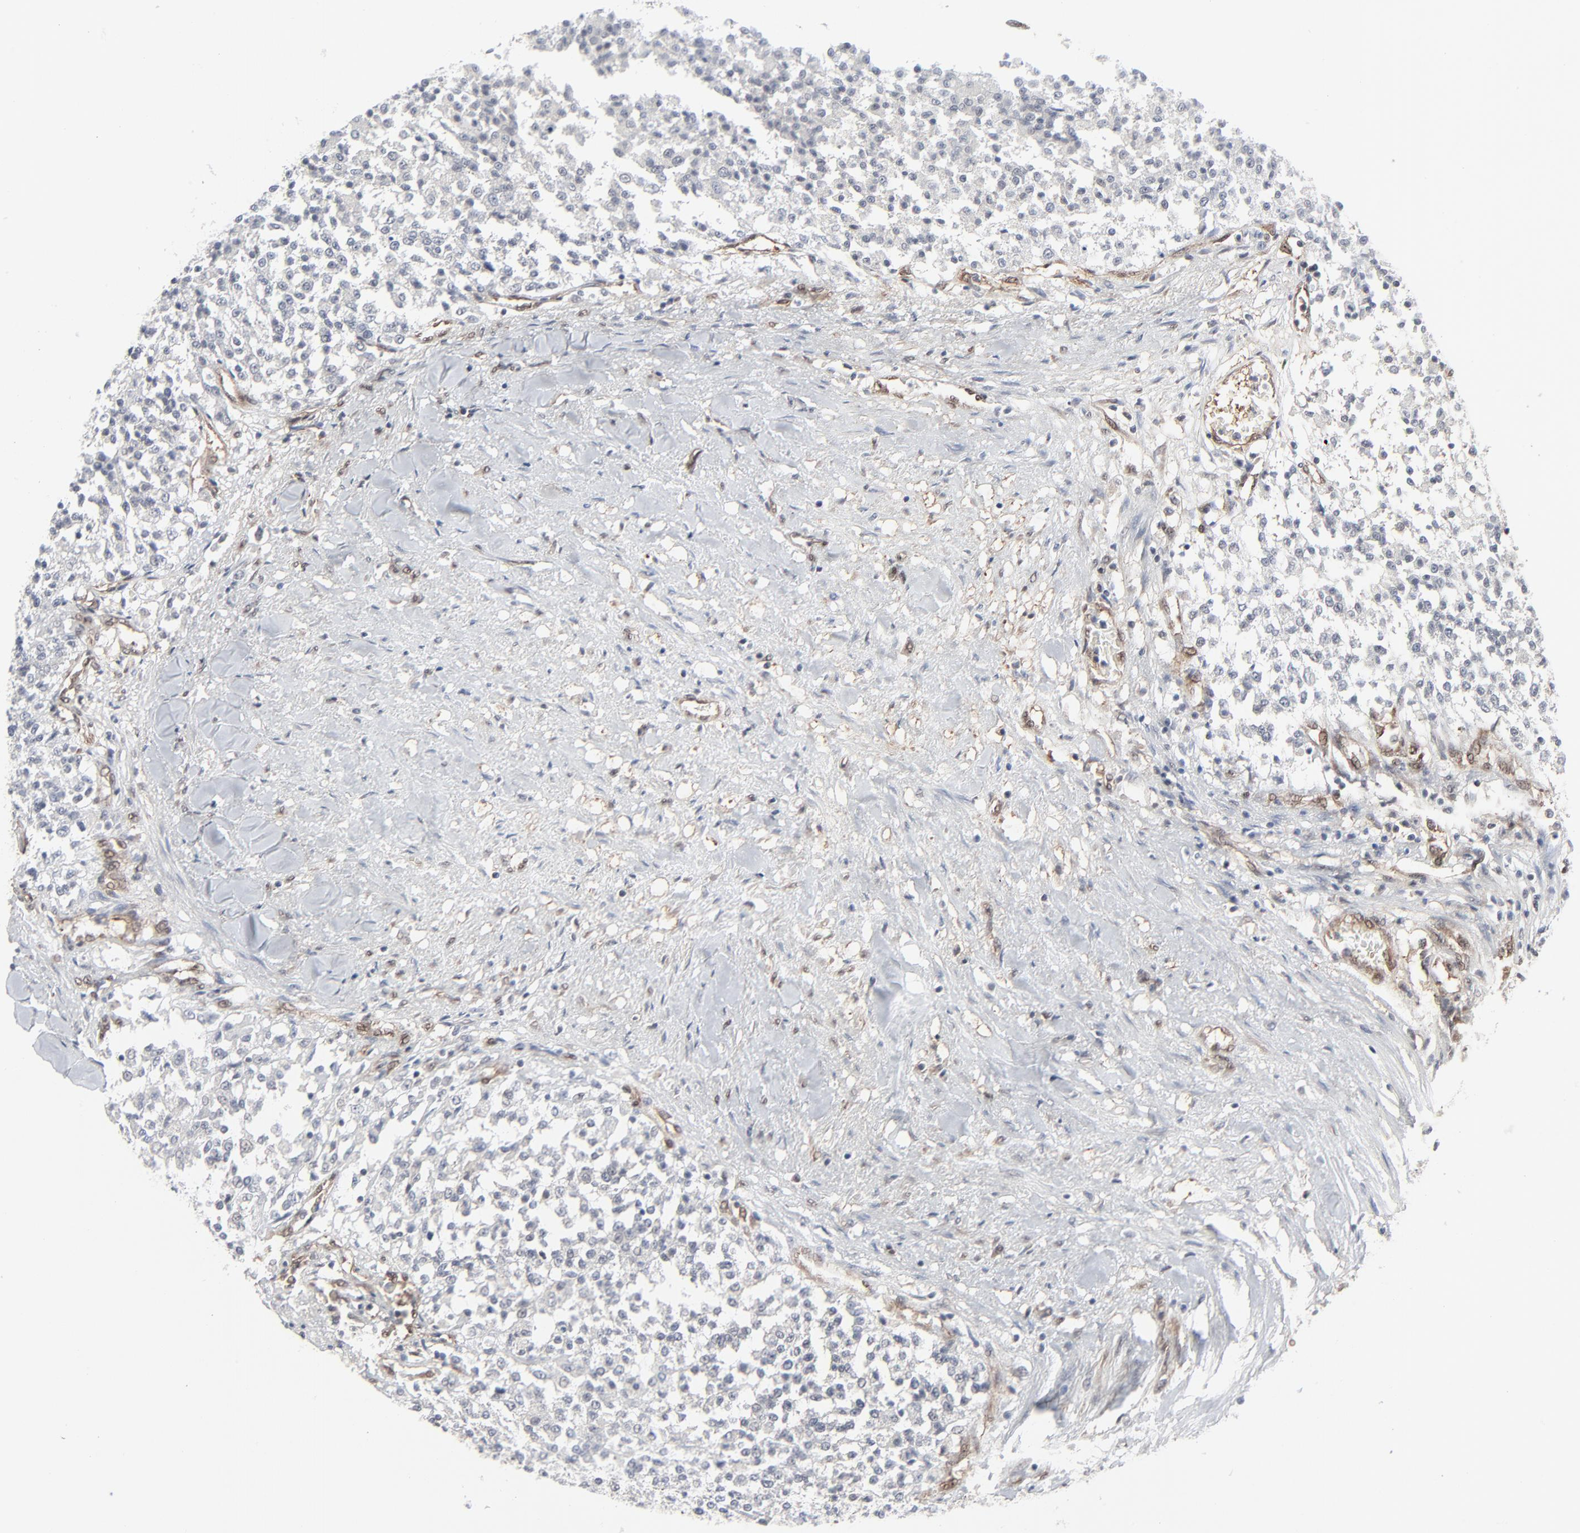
{"staining": {"intensity": "negative", "quantity": "none", "location": "none"}, "tissue": "testis cancer", "cell_type": "Tumor cells", "image_type": "cancer", "snomed": [{"axis": "morphology", "description": "Seminoma, NOS"}, {"axis": "topography", "description": "Testis"}], "caption": "The image displays no significant staining in tumor cells of testis cancer (seminoma).", "gene": "AKT1", "patient": {"sex": "male", "age": 59}}